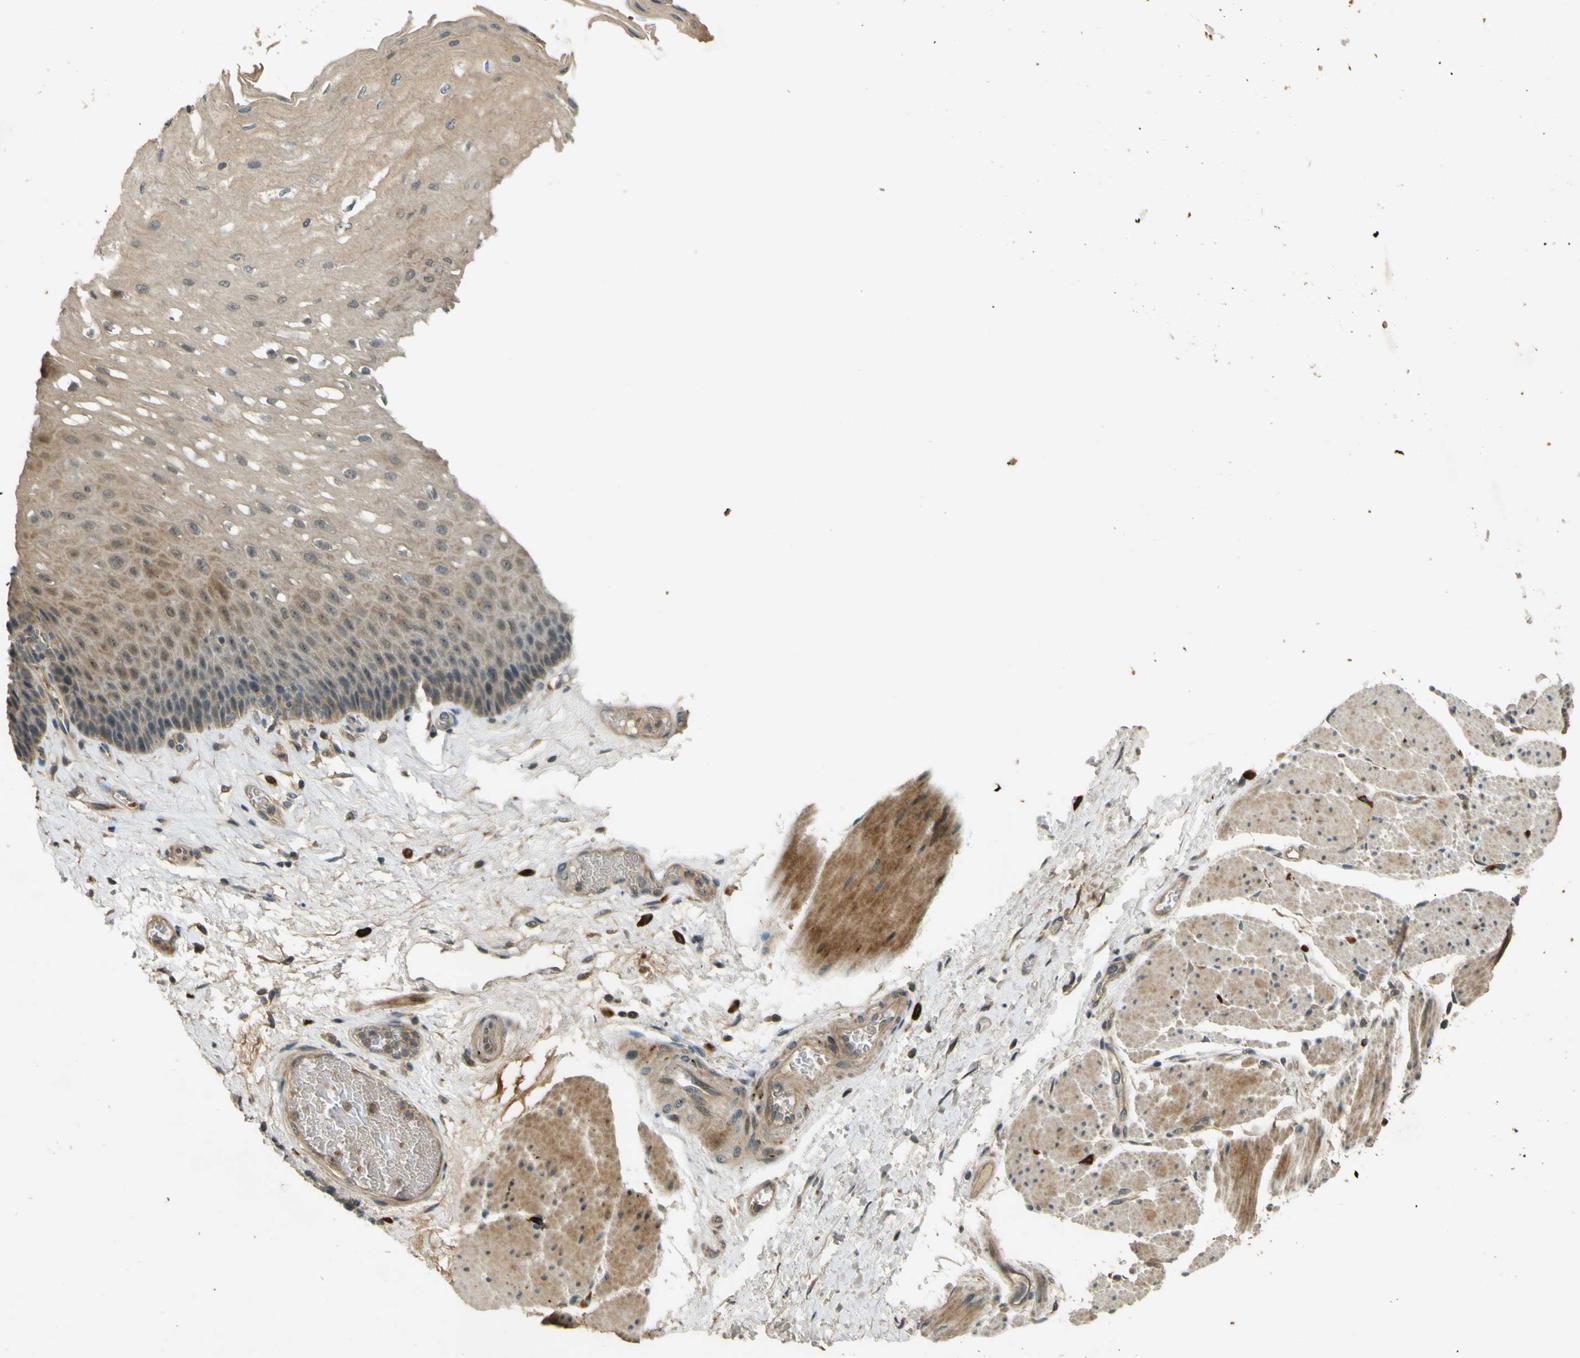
{"staining": {"intensity": "negative", "quantity": "none", "location": "none"}, "tissue": "esophagus", "cell_type": "Squamous epithelial cells", "image_type": "normal", "snomed": [{"axis": "morphology", "description": "Normal tissue, NOS"}, {"axis": "topography", "description": "Esophagus"}], "caption": "This histopathology image is of normal esophagus stained with immunohistochemistry (IHC) to label a protein in brown with the nuclei are counter-stained blue. There is no positivity in squamous epithelial cells.", "gene": "MPDZ", "patient": {"sex": "female", "age": 72}}